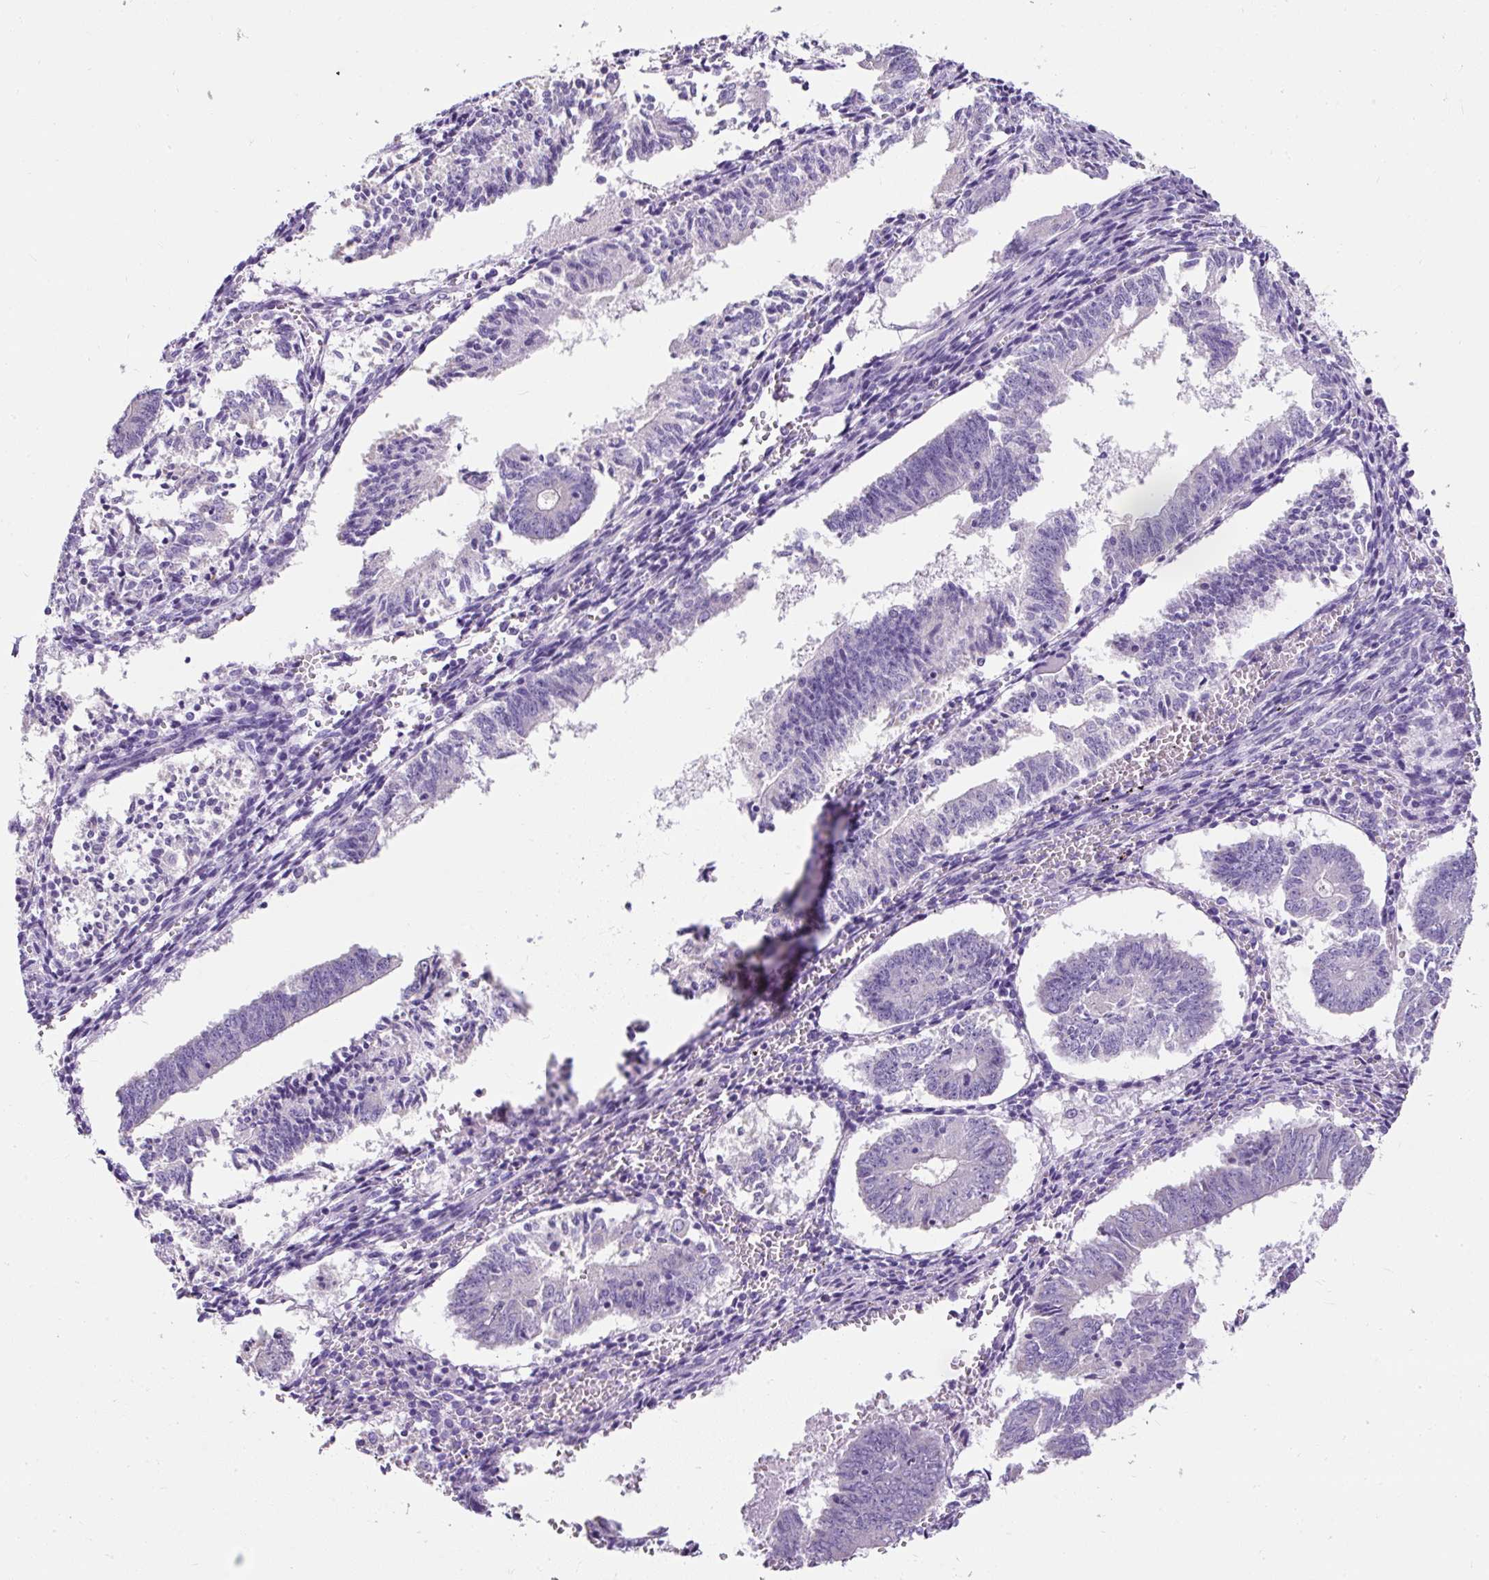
{"staining": {"intensity": "negative", "quantity": "none", "location": "none"}, "tissue": "endometrial cancer", "cell_type": "Tumor cells", "image_type": "cancer", "snomed": [{"axis": "morphology", "description": "Adenocarcinoma, NOS"}, {"axis": "topography", "description": "Endometrium"}], "caption": "Image shows no protein expression in tumor cells of adenocarcinoma (endometrial) tissue. (Stains: DAB immunohistochemistry (IHC) with hematoxylin counter stain, Microscopy: brightfield microscopy at high magnification).", "gene": "C2CD4C", "patient": {"sex": "female", "age": 50}}